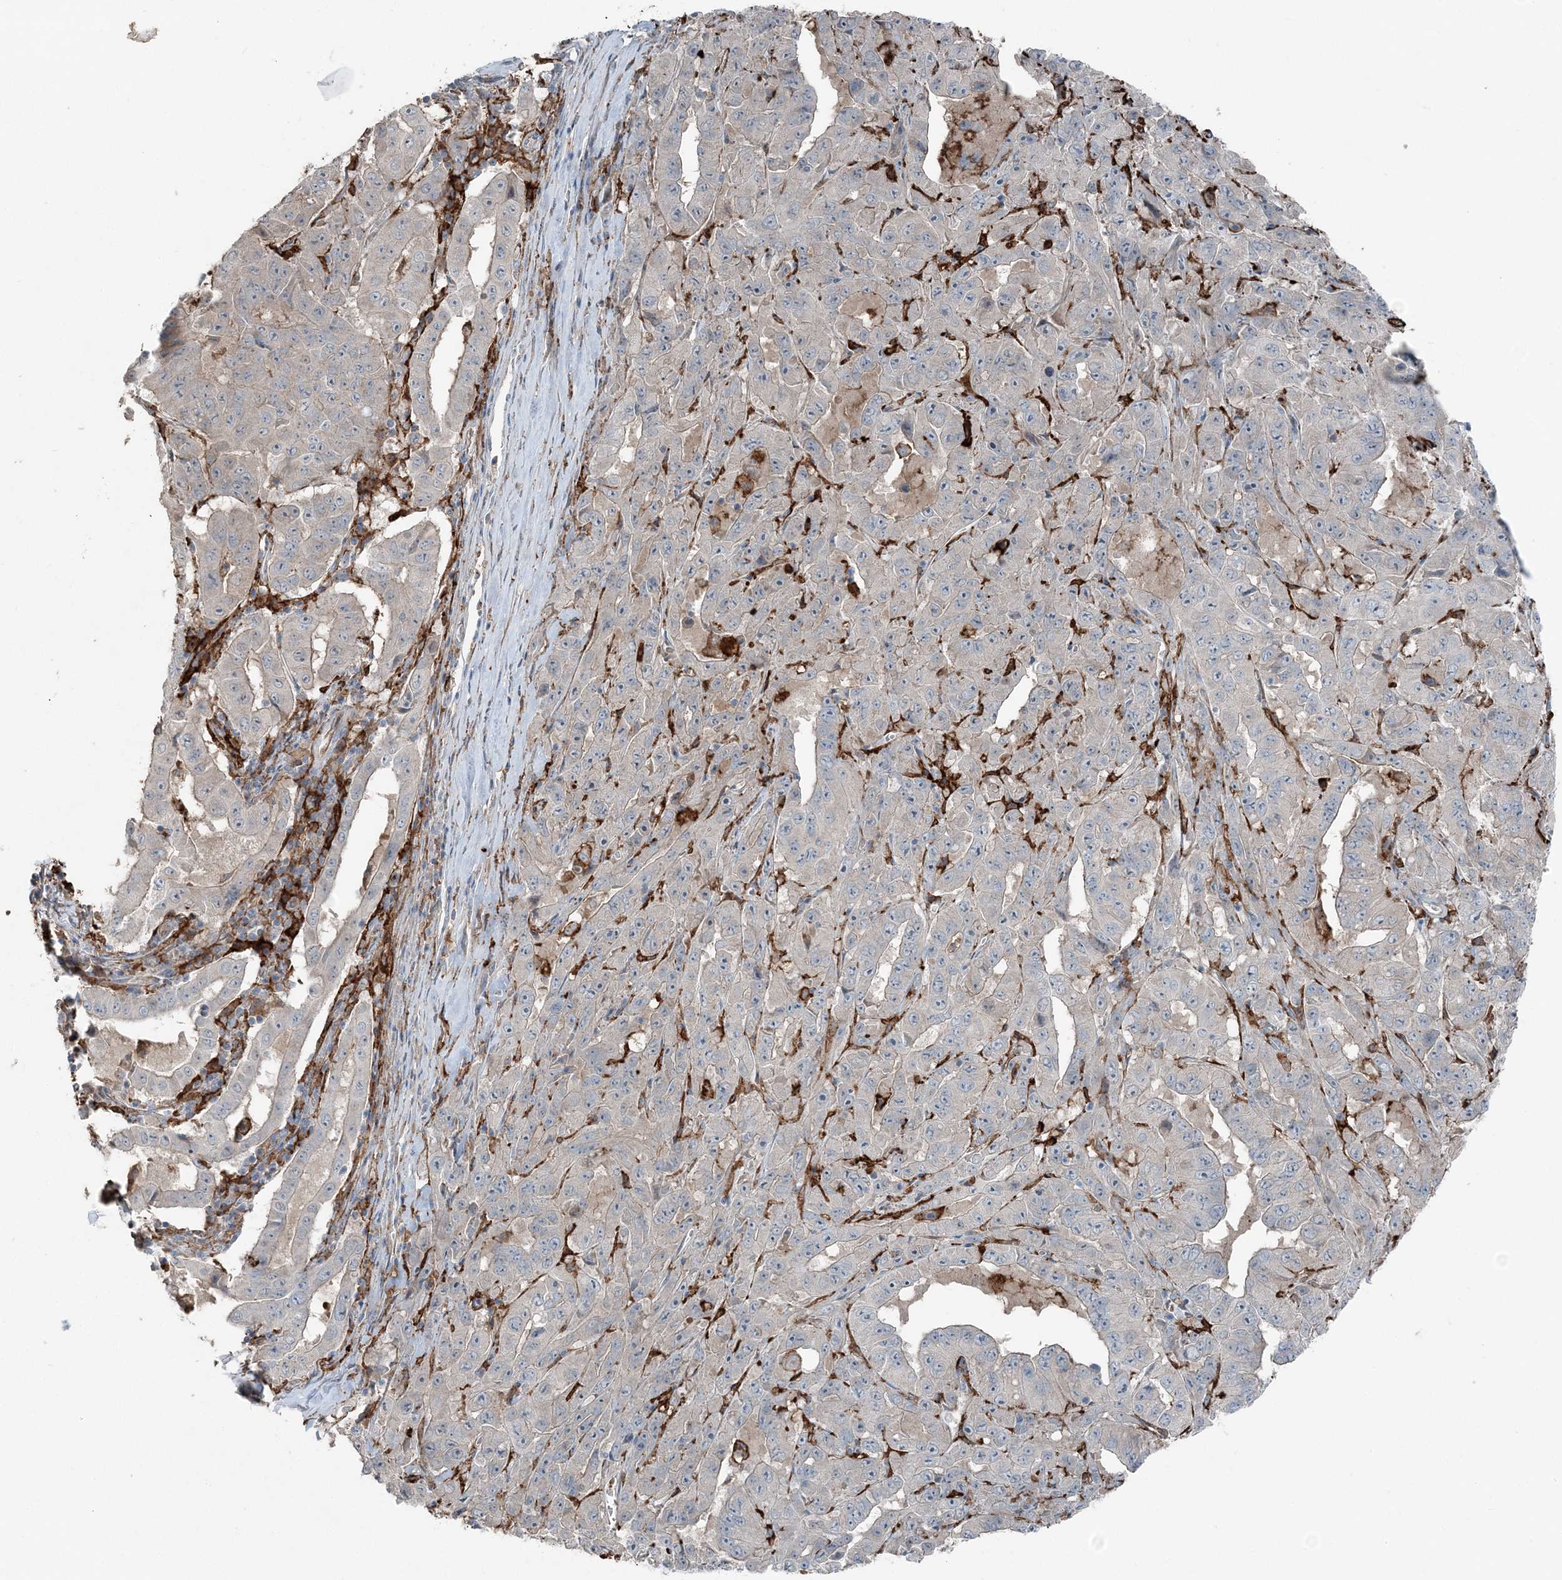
{"staining": {"intensity": "negative", "quantity": "none", "location": "none"}, "tissue": "pancreatic cancer", "cell_type": "Tumor cells", "image_type": "cancer", "snomed": [{"axis": "morphology", "description": "Adenocarcinoma, NOS"}, {"axis": "topography", "description": "Pancreas"}], "caption": "Photomicrograph shows no protein expression in tumor cells of adenocarcinoma (pancreatic) tissue. (DAB (3,3'-diaminobenzidine) immunohistochemistry (IHC) with hematoxylin counter stain).", "gene": "KY", "patient": {"sex": "male", "age": 63}}